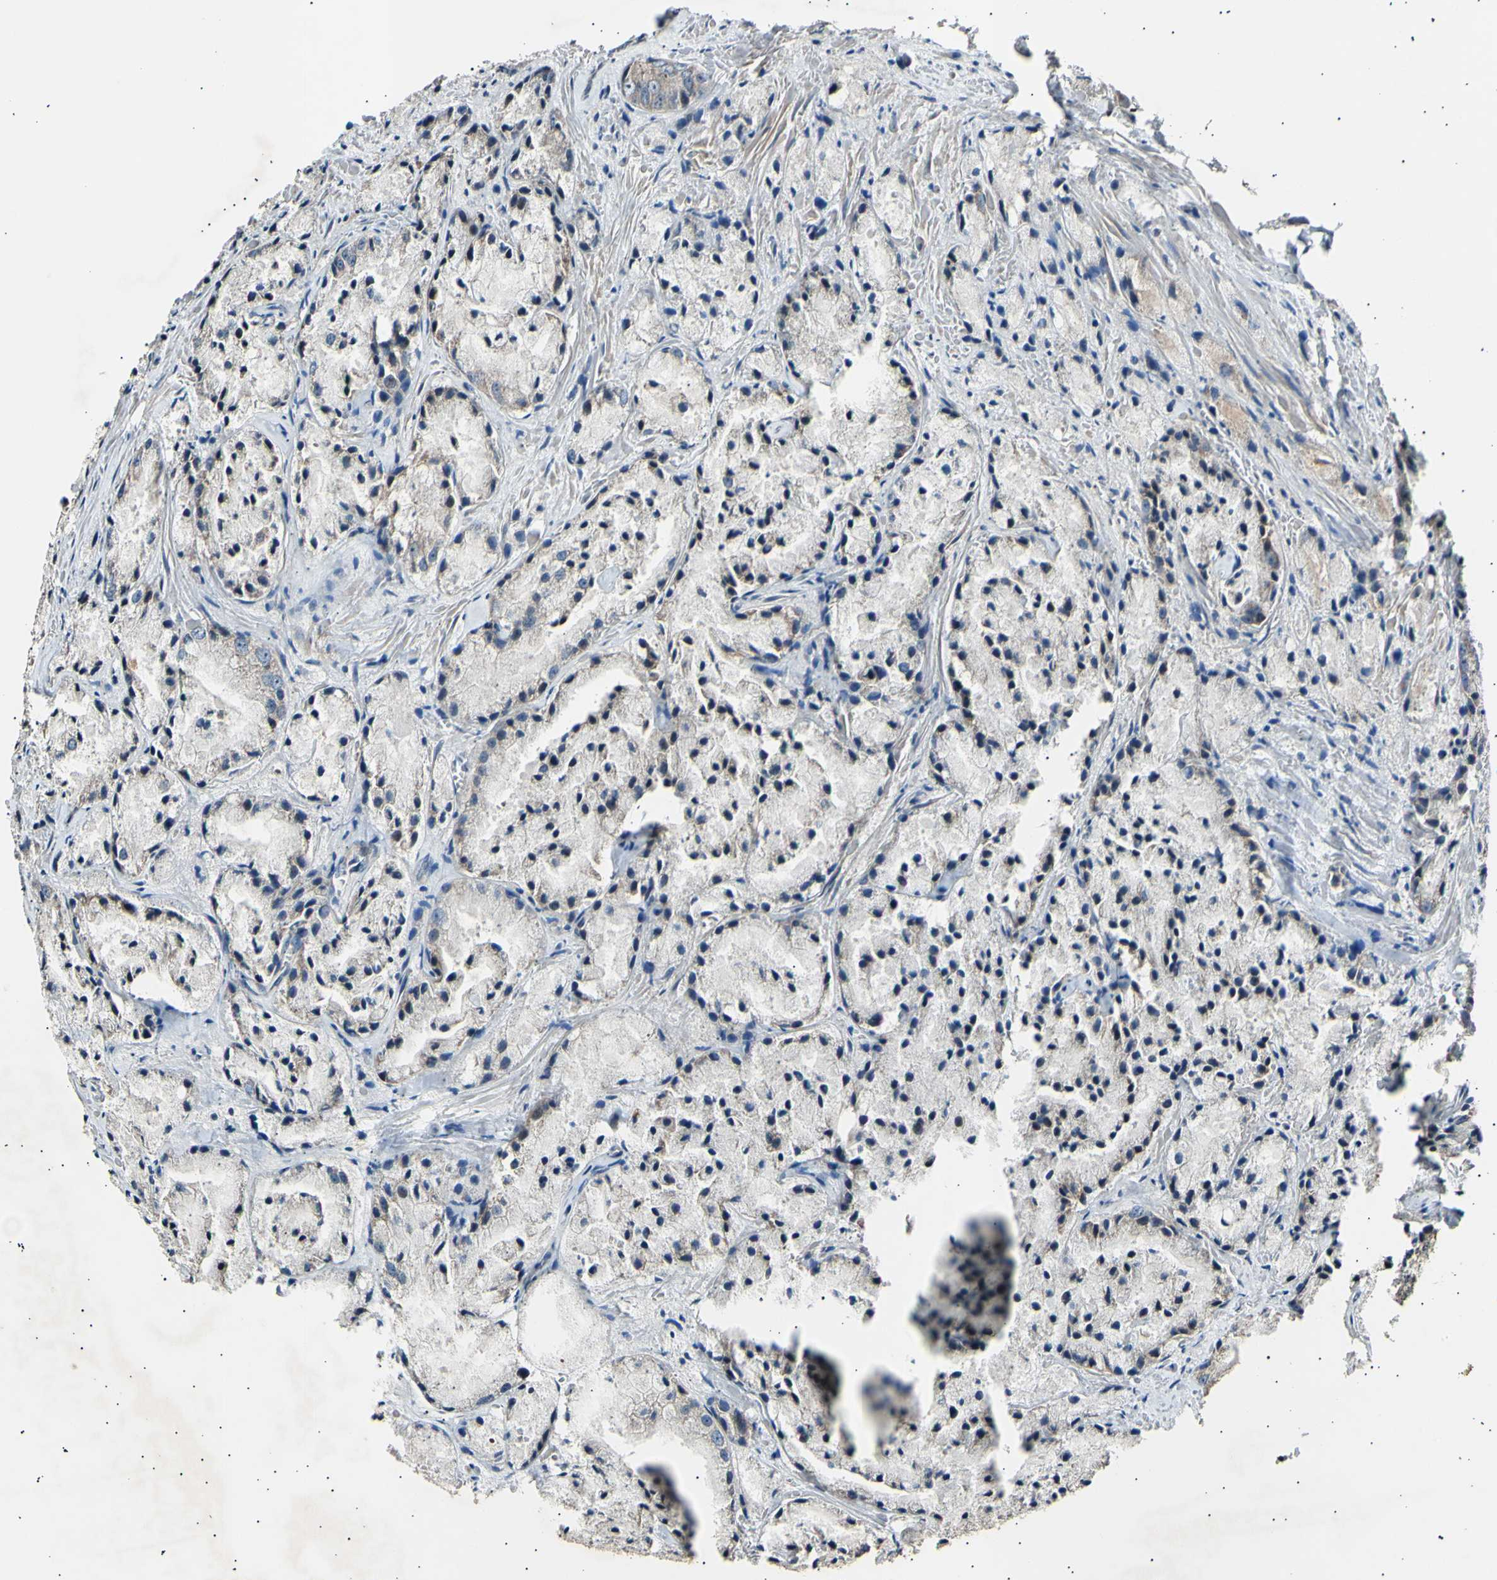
{"staining": {"intensity": "weak", "quantity": ">75%", "location": "cytoplasmic/membranous"}, "tissue": "prostate cancer", "cell_type": "Tumor cells", "image_type": "cancer", "snomed": [{"axis": "morphology", "description": "Adenocarcinoma, Low grade"}, {"axis": "topography", "description": "Prostate"}], "caption": "Protein analysis of adenocarcinoma (low-grade) (prostate) tissue demonstrates weak cytoplasmic/membranous expression in about >75% of tumor cells. The staining was performed using DAB to visualize the protein expression in brown, while the nuclei were stained in blue with hematoxylin (Magnification: 20x).", "gene": "ITGA6", "patient": {"sex": "male", "age": 64}}